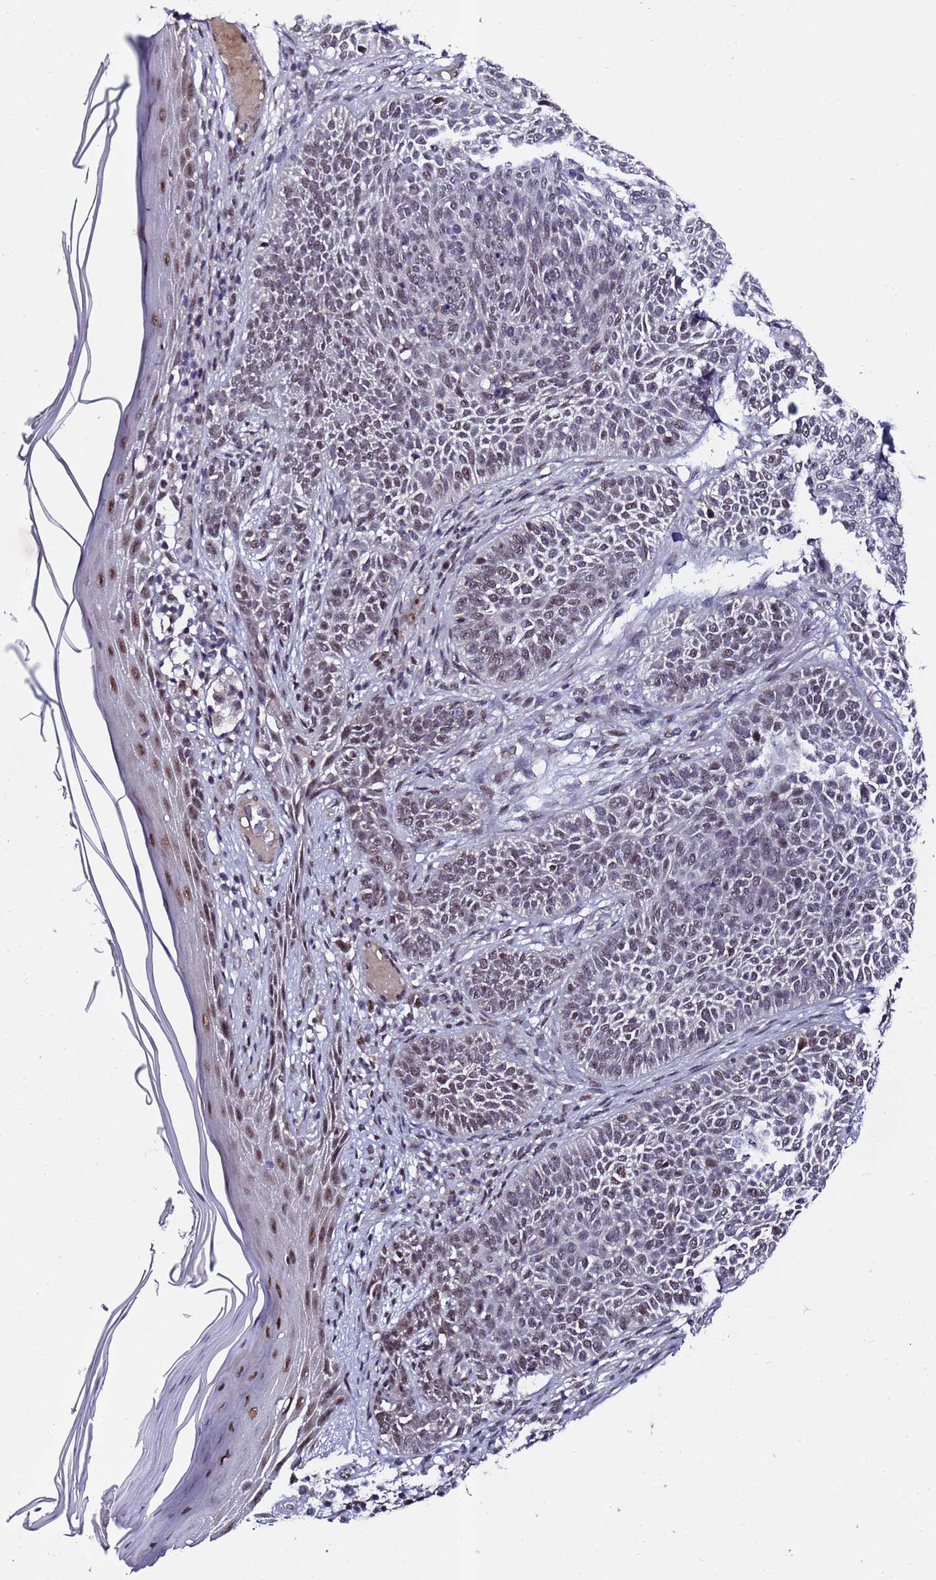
{"staining": {"intensity": "weak", "quantity": "25%-75%", "location": "nuclear"}, "tissue": "skin cancer", "cell_type": "Tumor cells", "image_type": "cancer", "snomed": [{"axis": "morphology", "description": "Basal cell carcinoma"}, {"axis": "topography", "description": "Skin"}], "caption": "Approximately 25%-75% of tumor cells in skin cancer reveal weak nuclear protein staining as visualized by brown immunohistochemical staining.", "gene": "C19orf47", "patient": {"sex": "male", "age": 85}}